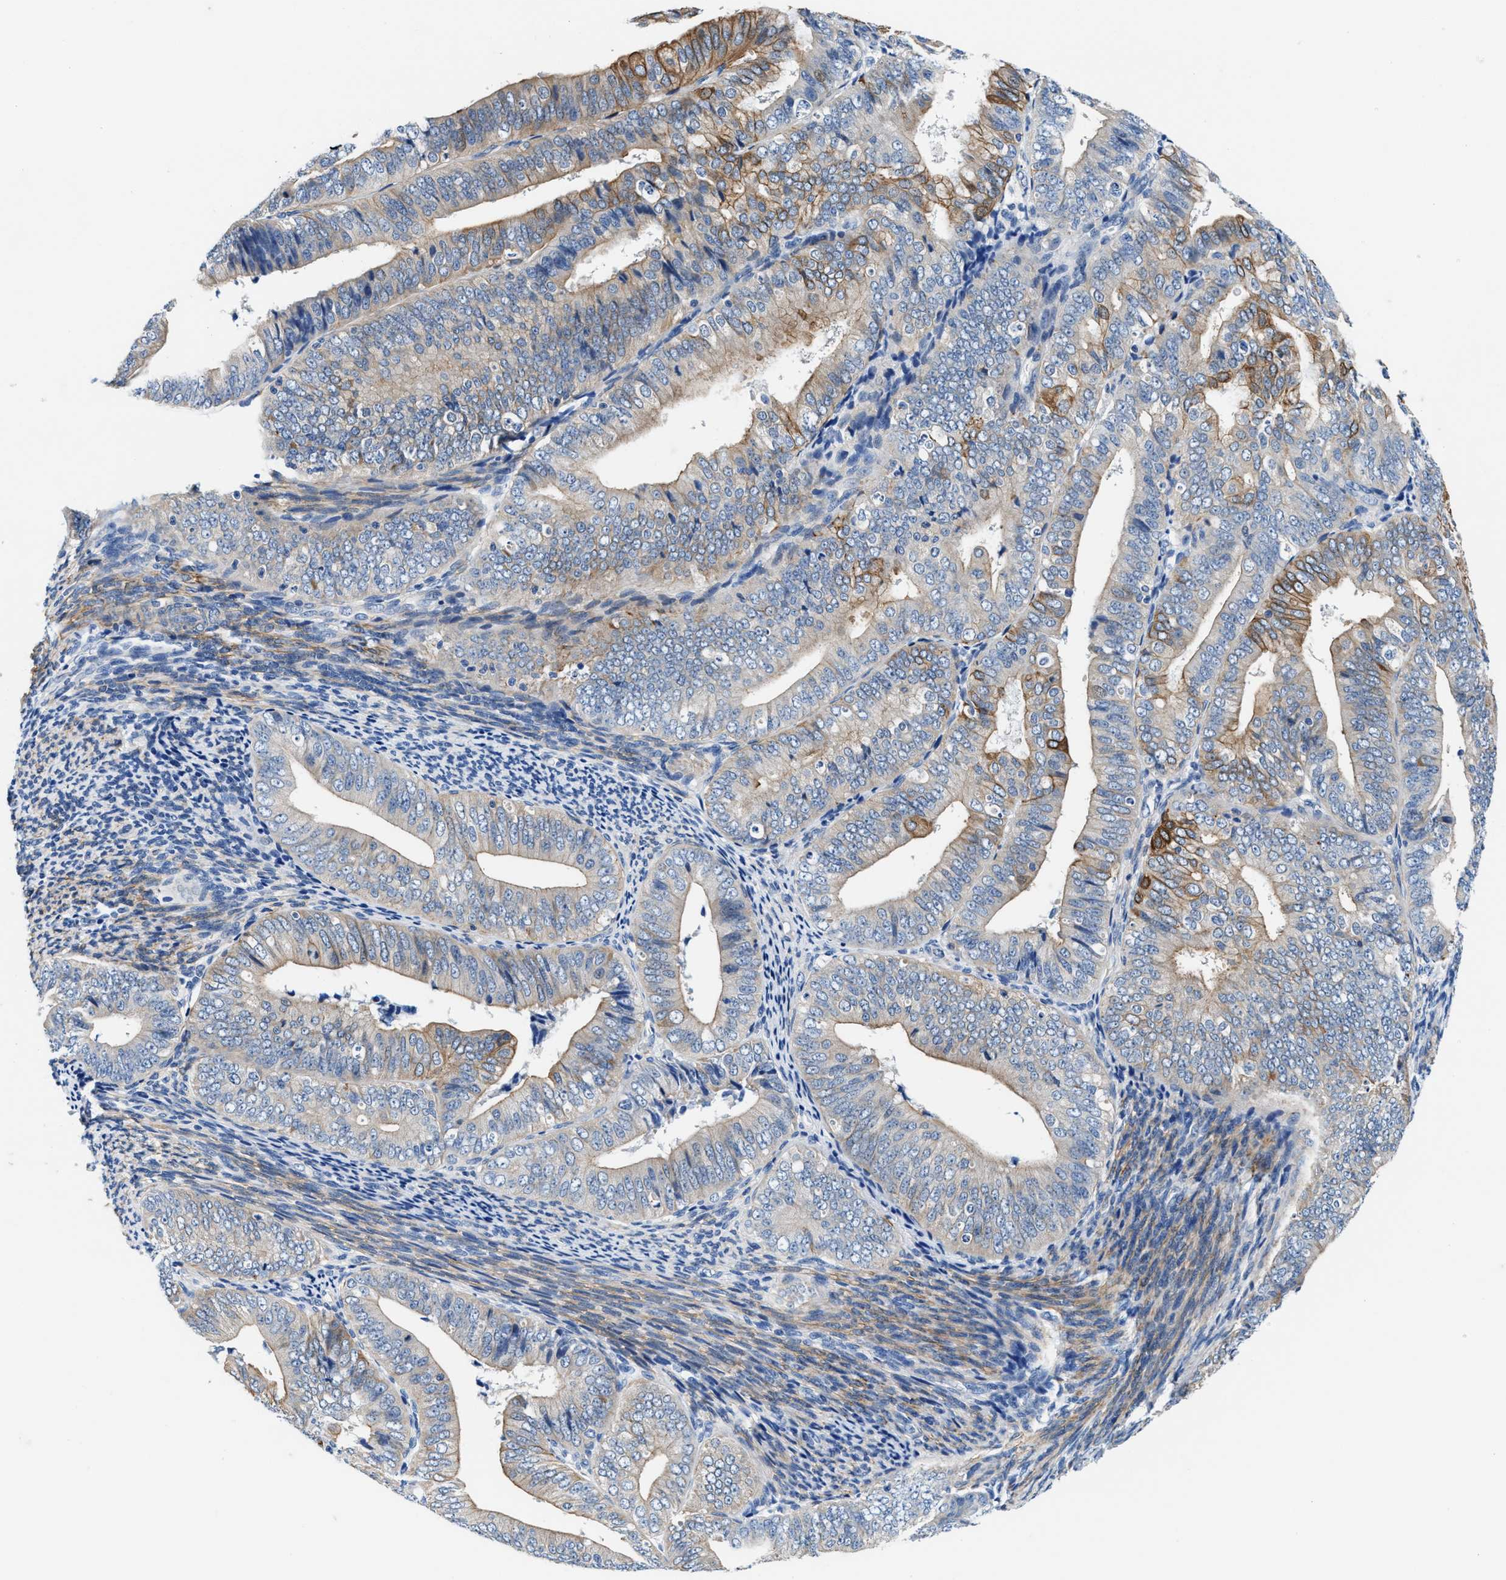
{"staining": {"intensity": "moderate", "quantity": "25%-75%", "location": "cytoplasmic/membranous"}, "tissue": "endometrial cancer", "cell_type": "Tumor cells", "image_type": "cancer", "snomed": [{"axis": "morphology", "description": "Adenocarcinoma, NOS"}, {"axis": "topography", "description": "Endometrium"}], "caption": "About 25%-75% of tumor cells in human endometrial adenocarcinoma exhibit moderate cytoplasmic/membranous protein staining as visualized by brown immunohistochemical staining.", "gene": "PARG", "patient": {"sex": "female", "age": 63}}